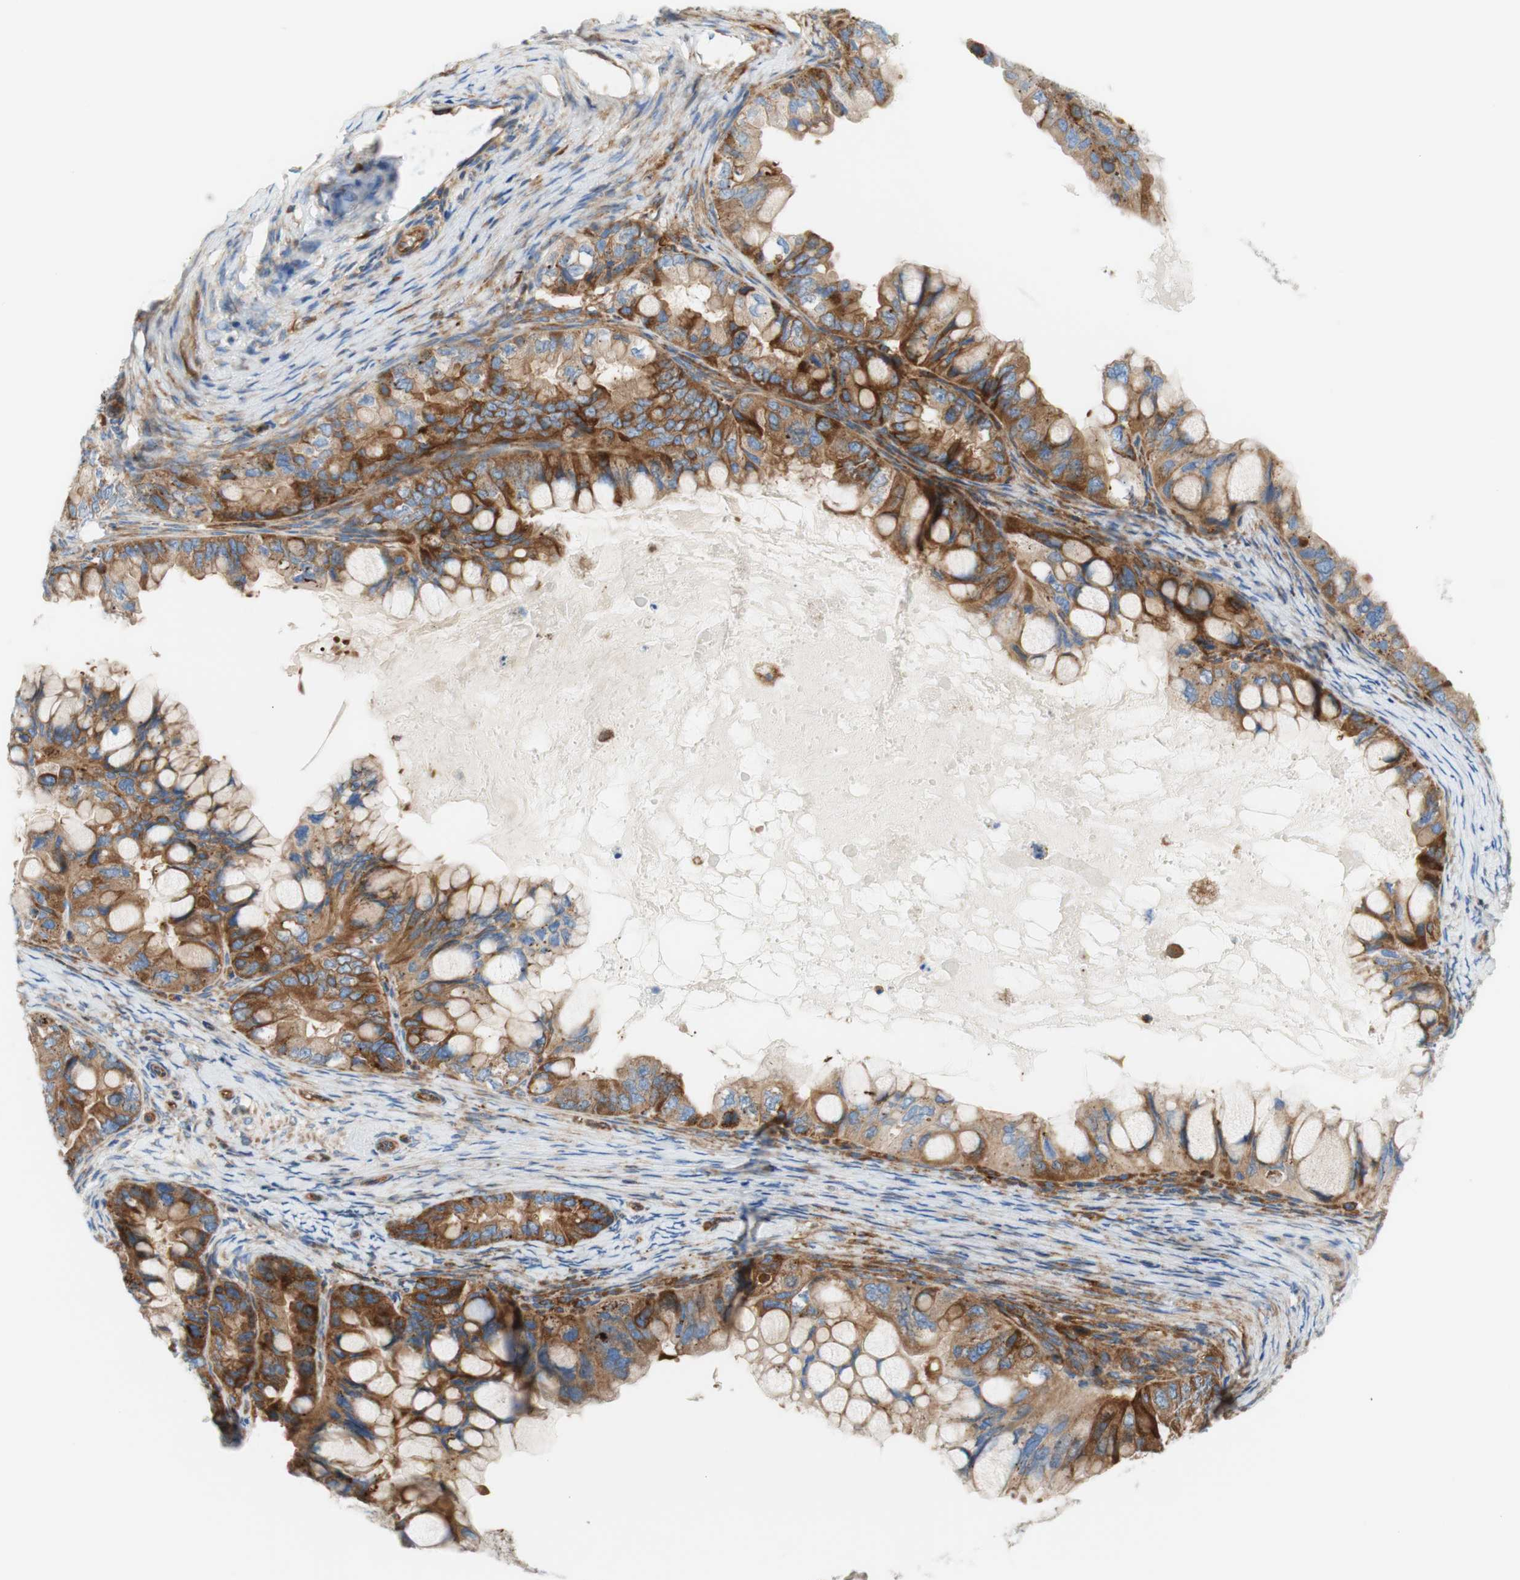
{"staining": {"intensity": "moderate", "quantity": ">75%", "location": "cytoplasmic/membranous"}, "tissue": "ovarian cancer", "cell_type": "Tumor cells", "image_type": "cancer", "snomed": [{"axis": "morphology", "description": "Cystadenocarcinoma, mucinous, NOS"}, {"axis": "topography", "description": "Ovary"}], "caption": "Immunohistochemistry (DAB (3,3'-diaminobenzidine)) staining of human ovarian cancer (mucinous cystadenocarcinoma) exhibits moderate cytoplasmic/membranous protein staining in approximately >75% of tumor cells.", "gene": "STOM", "patient": {"sex": "female", "age": 80}}